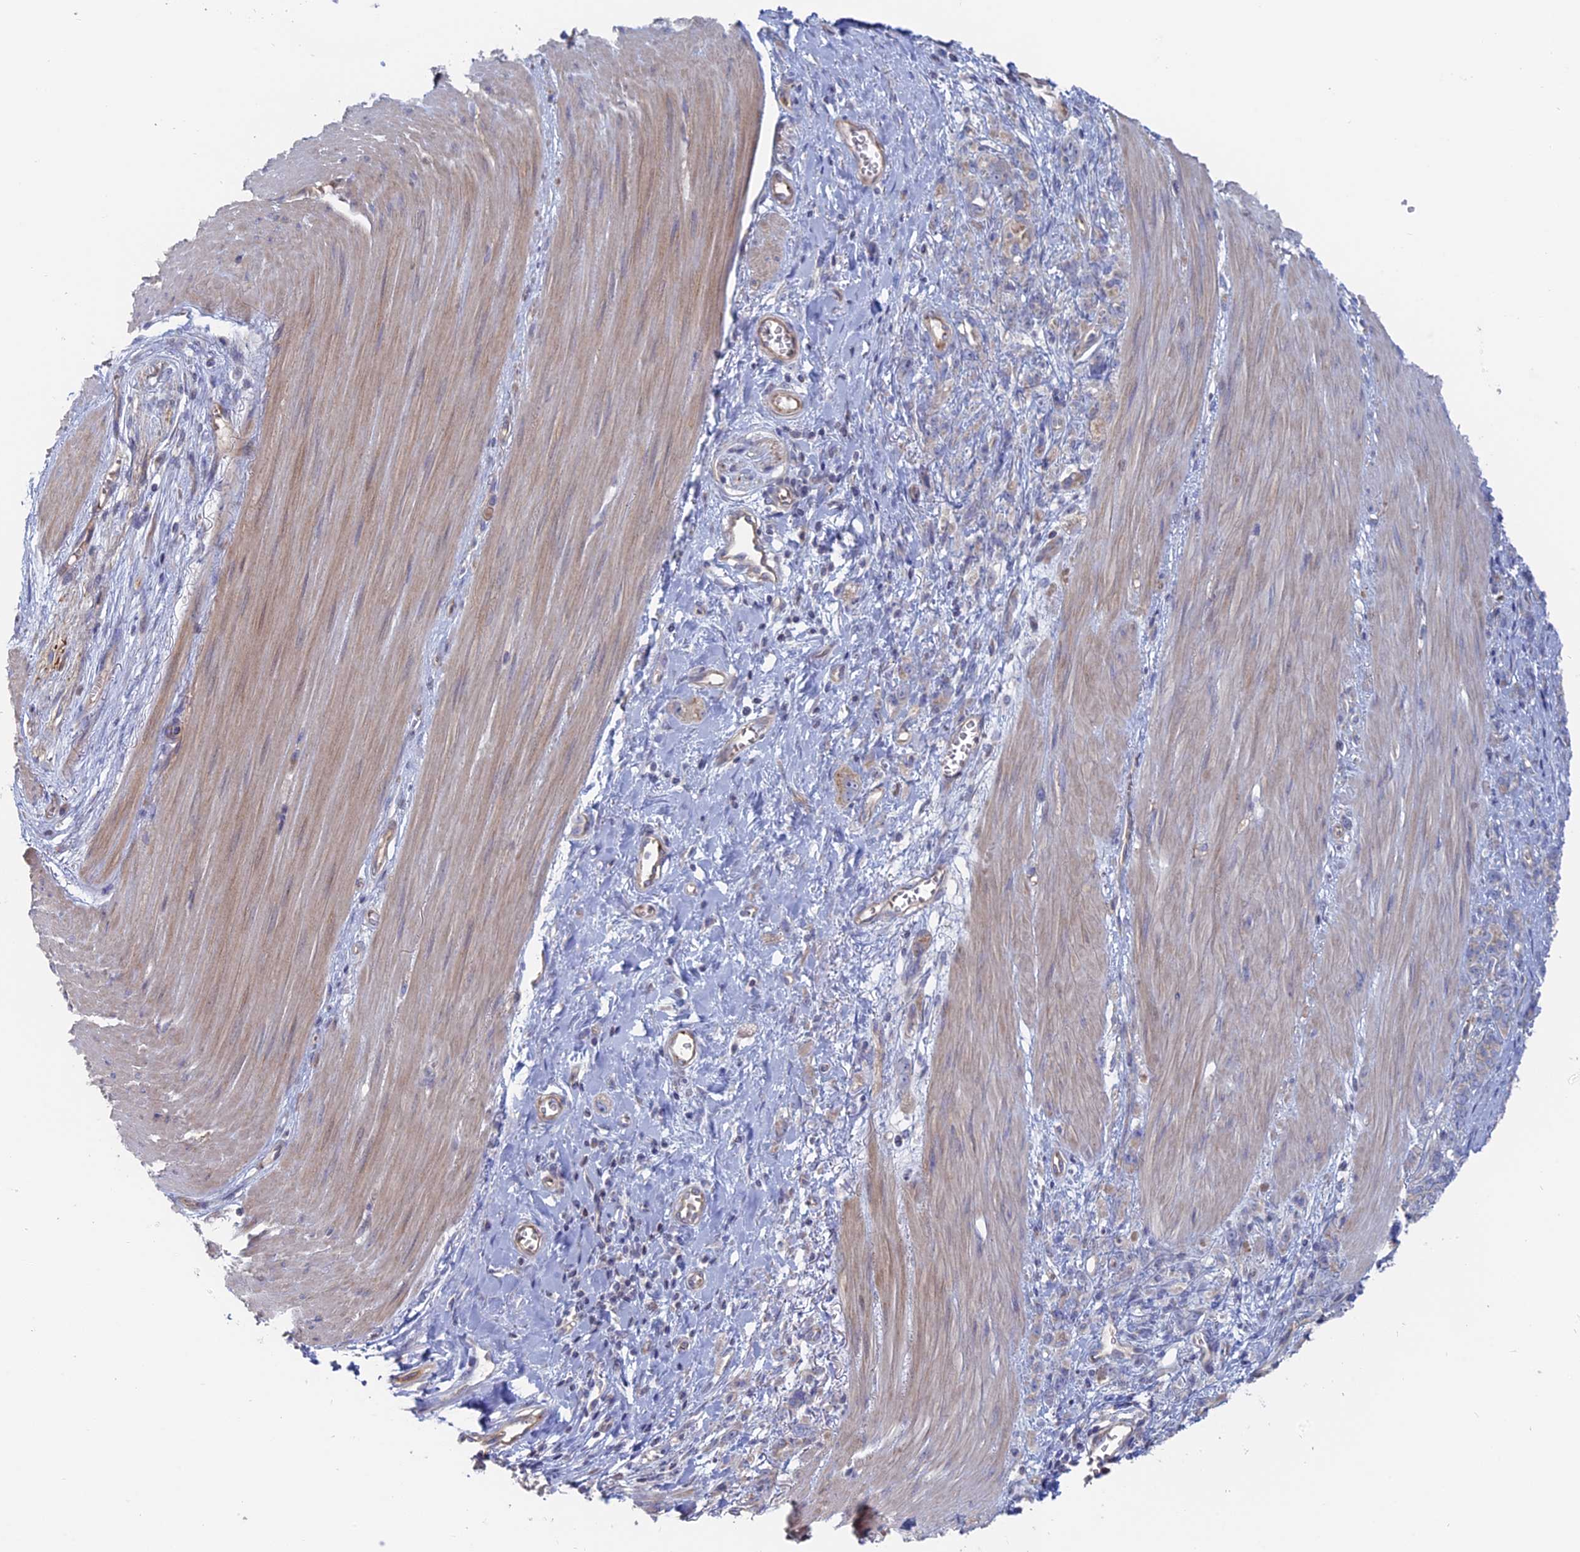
{"staining": {"intensity": "weak", "quantity": "<25%", "location": "cytoplasmic/membranous"}, "tissue": "stomach cancer", "cell_type": "Tumor cells", "image_type": "cancer", "snomed": [{"axis": "morphology", "description": "Adenocarcinoma, NOS"}, {"axis": "topography", "description": "Stomach"}], "caption": "The image exhibits no significant positivity in tumor cells of stomach cancer.", "gene": "TBC1D30", "patient": {"sex": "female", "age": 76}}